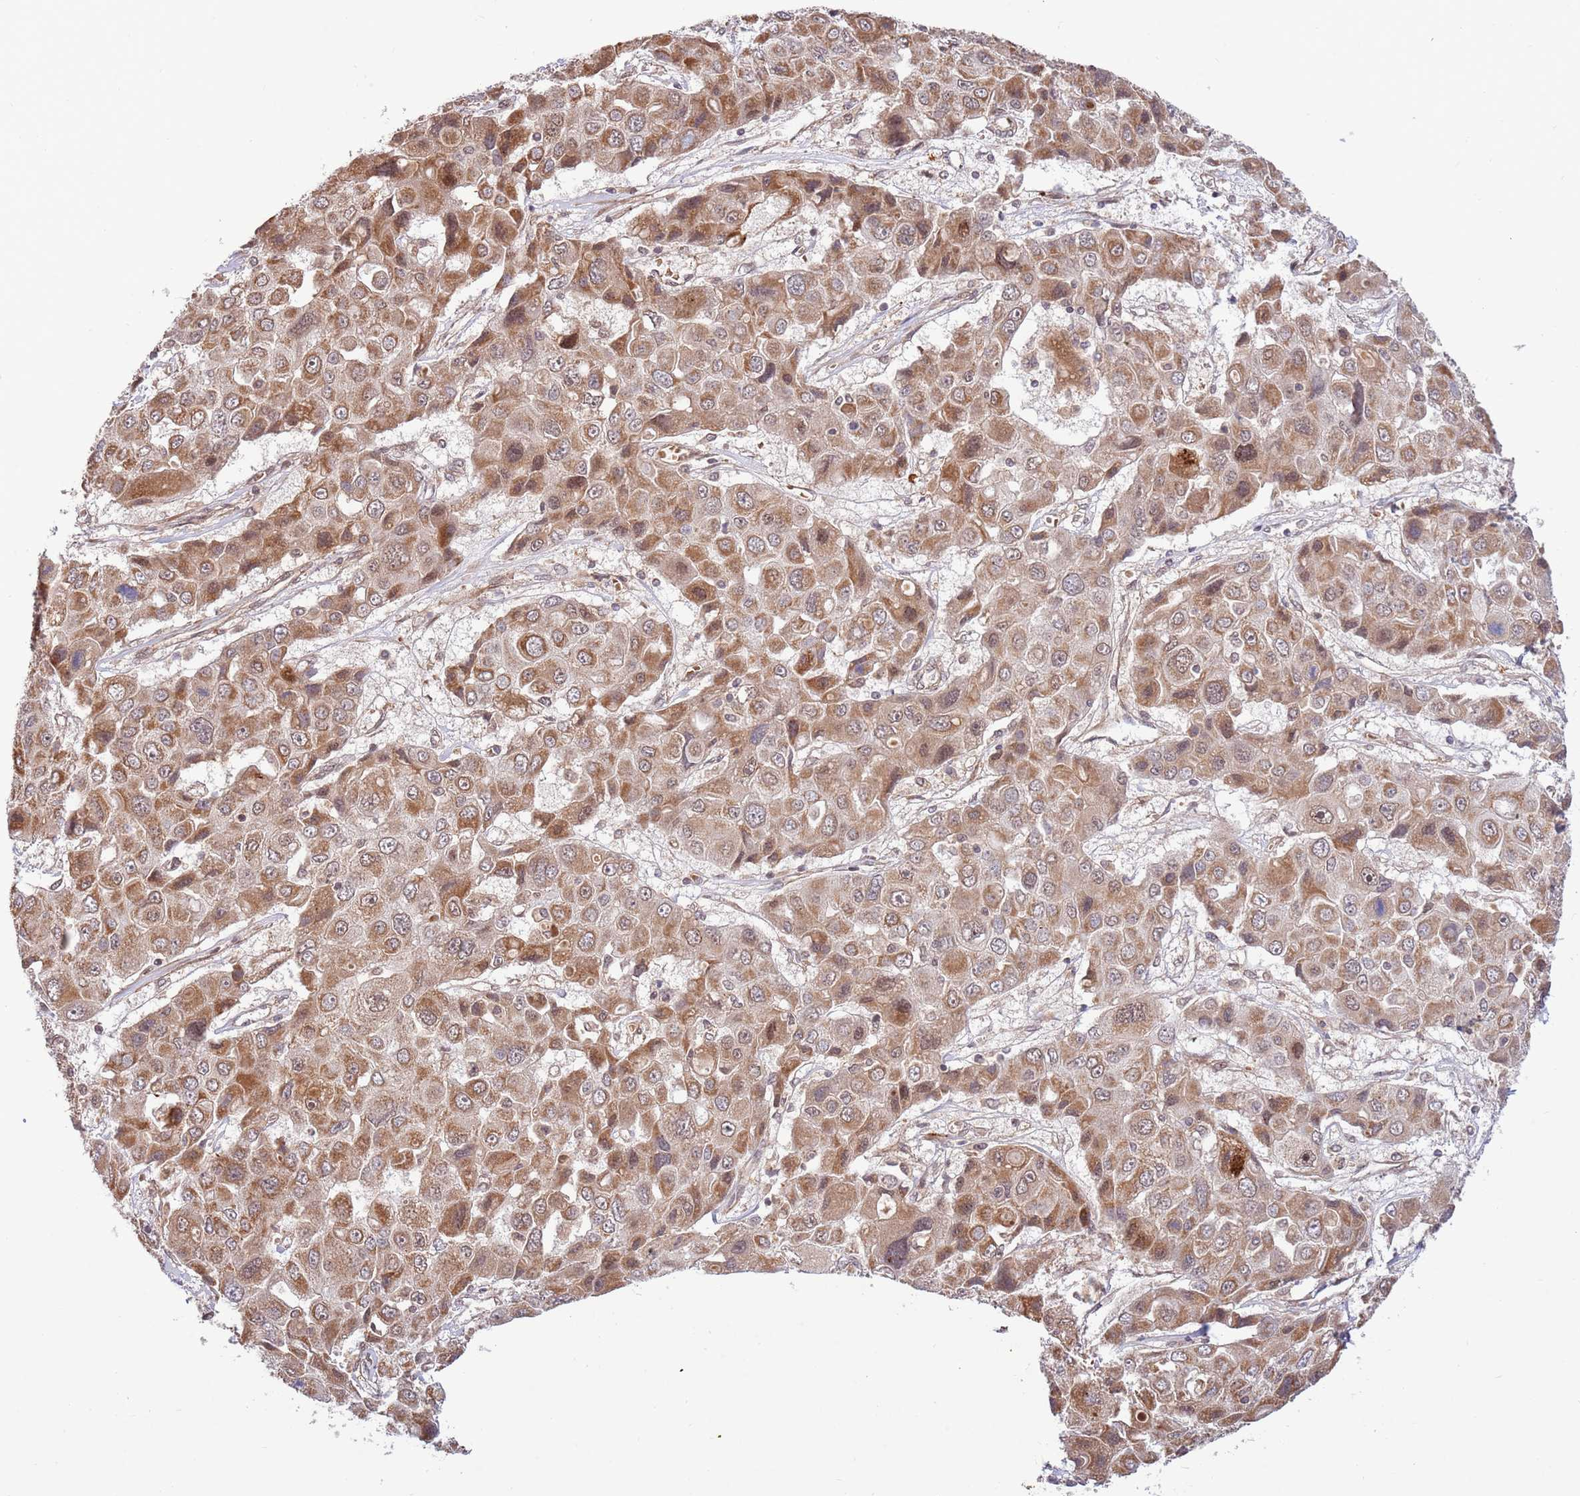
{"staining": {"intensity": "moderate", "quantity": ">75%", "location": "cytoplasmic/membranous,nuclear"}, "tissue": "liver cancer", "cell_type": "Tumor cells", "image_type": "cancer", "snomed": [{"axis": "morphology", "description": "Cholangiocarcinoma"}, {"axis": "topography", "description": "Liver"}], "caption": "Approximately >75% of tumor cells in cholangiocarcinoma (liver) show moderate cytoplasmic/membranous and nuclear protein positivity as visualized by brown immunohistochemical staining.", "gene": "HAUS3", "patient": {"sex": "male", "age": 67}}